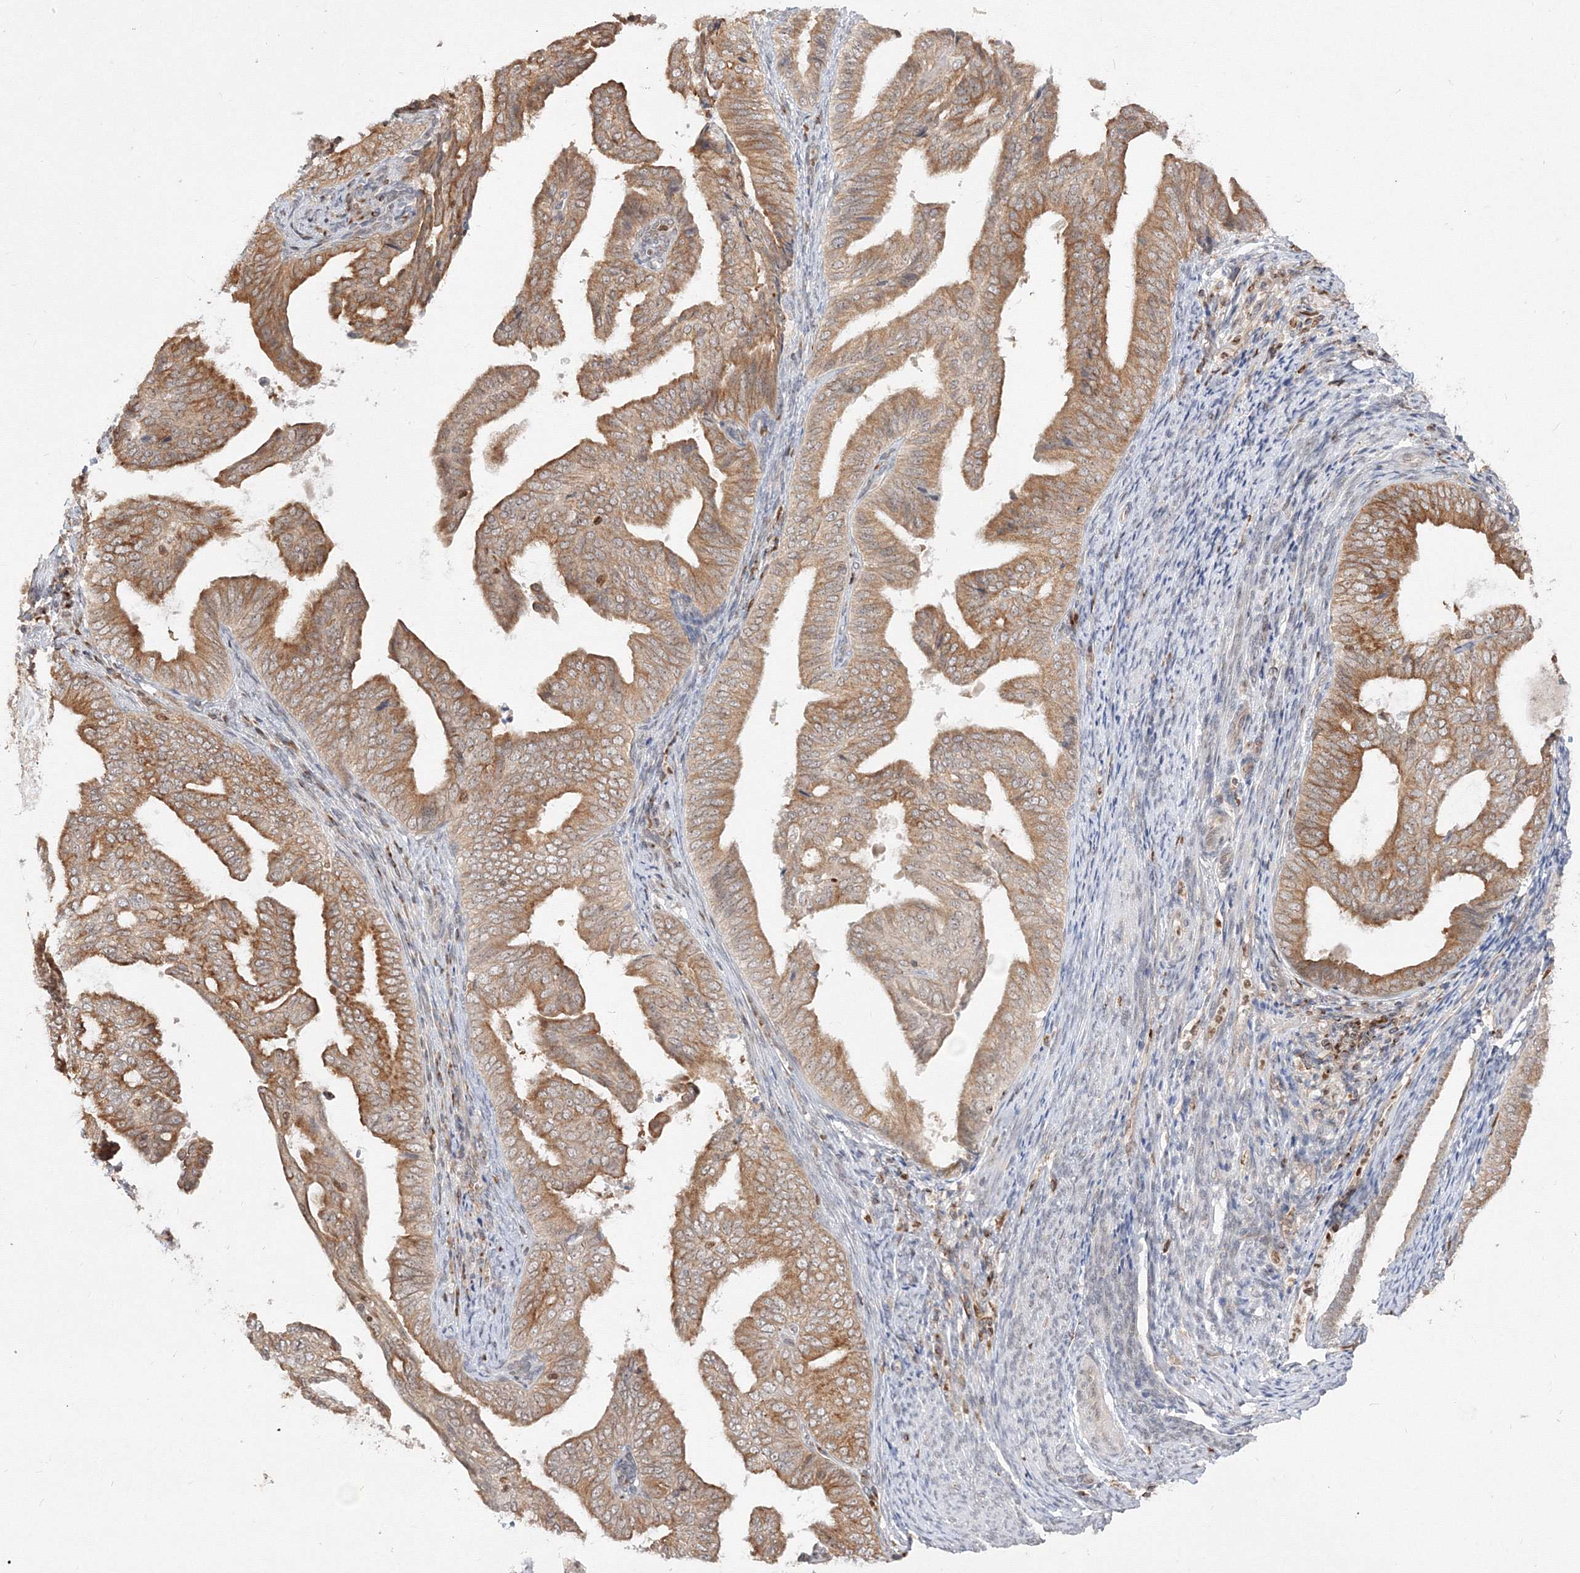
{"staining": {"intensity": "moderate", "quantity": ">75%", "location": "cytoplasmic/membranous"}, "tissue": "endometrial cancer", "cell_type": "Tumor cells", "image_type": "cancer", "snomed": [{"axis": "morphology", "description": "Adenocarcinoma, NOS"}, {"axis": "topography", "description": "Endometrium"}], "caption": "The image shows immunohistochemical staining of endometrial cancer (adenocarcinoma). There is moderate cytoplasmic/membranous positivity is identified in approximately >75% of tumor cells.", "gene": "TMEM50B", "patient": {"sex": "female", "age": 58}}